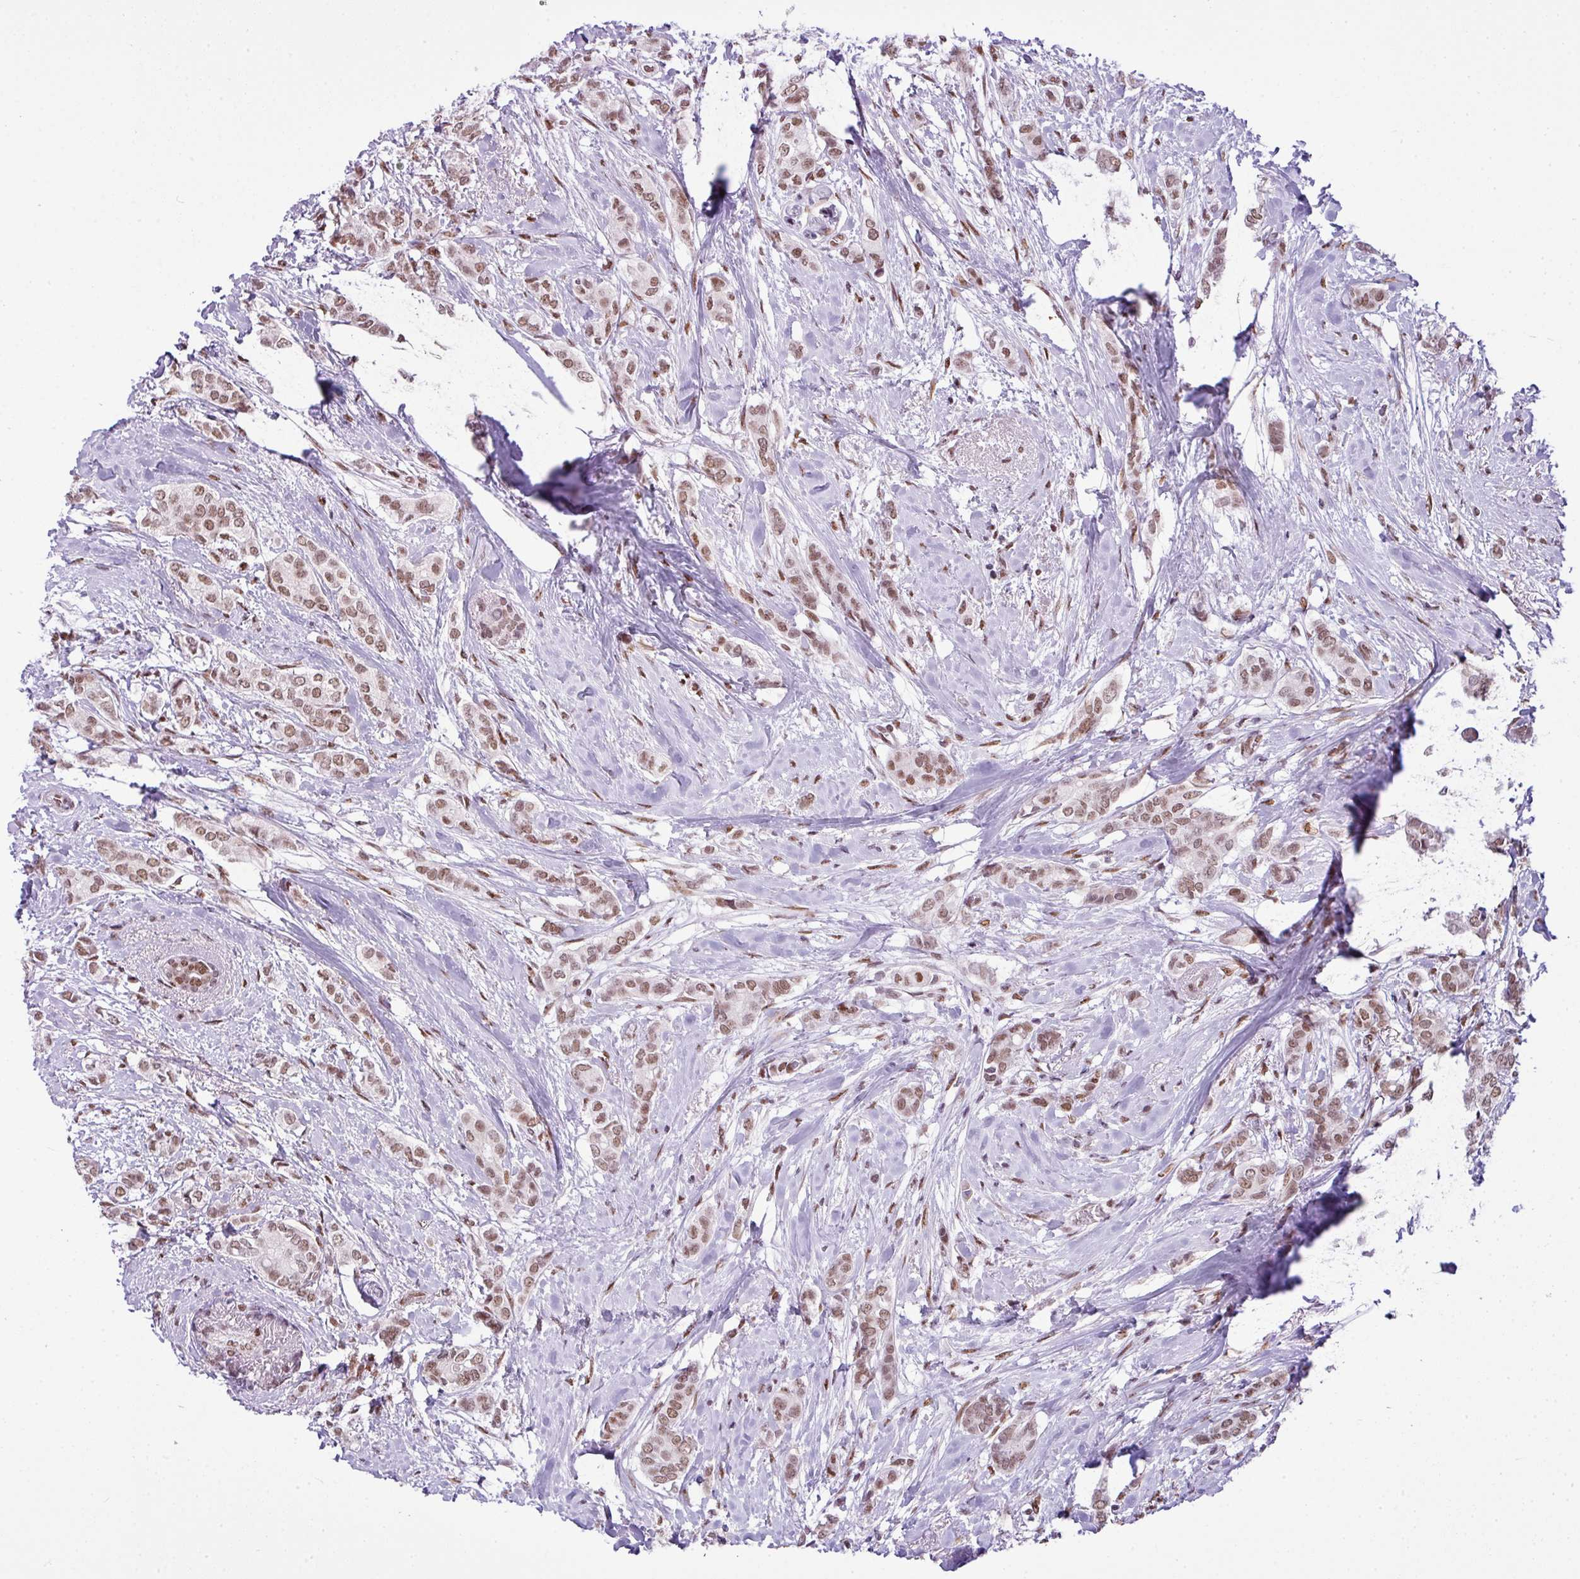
{"staining": {"intensity": "moderate", "quantity": ">75%", "location": "nuclear"}, "tissue": "breast cancer", "cell_type": "Tumor cells", "image_type": "cancer", "snomed": [{"axis": "morphology", "description": "Duct carcinoma"}, {"axis": "topography", "description": "Breast"}], "caption": "The histopathology image displays a brown stain indicating the presence of a protein in the nuclear of tumor cells in breast cancer (intraductal carcinoma).", "gene": "ARL6IP4", "patient": {"sex": "female", "age": 73}}